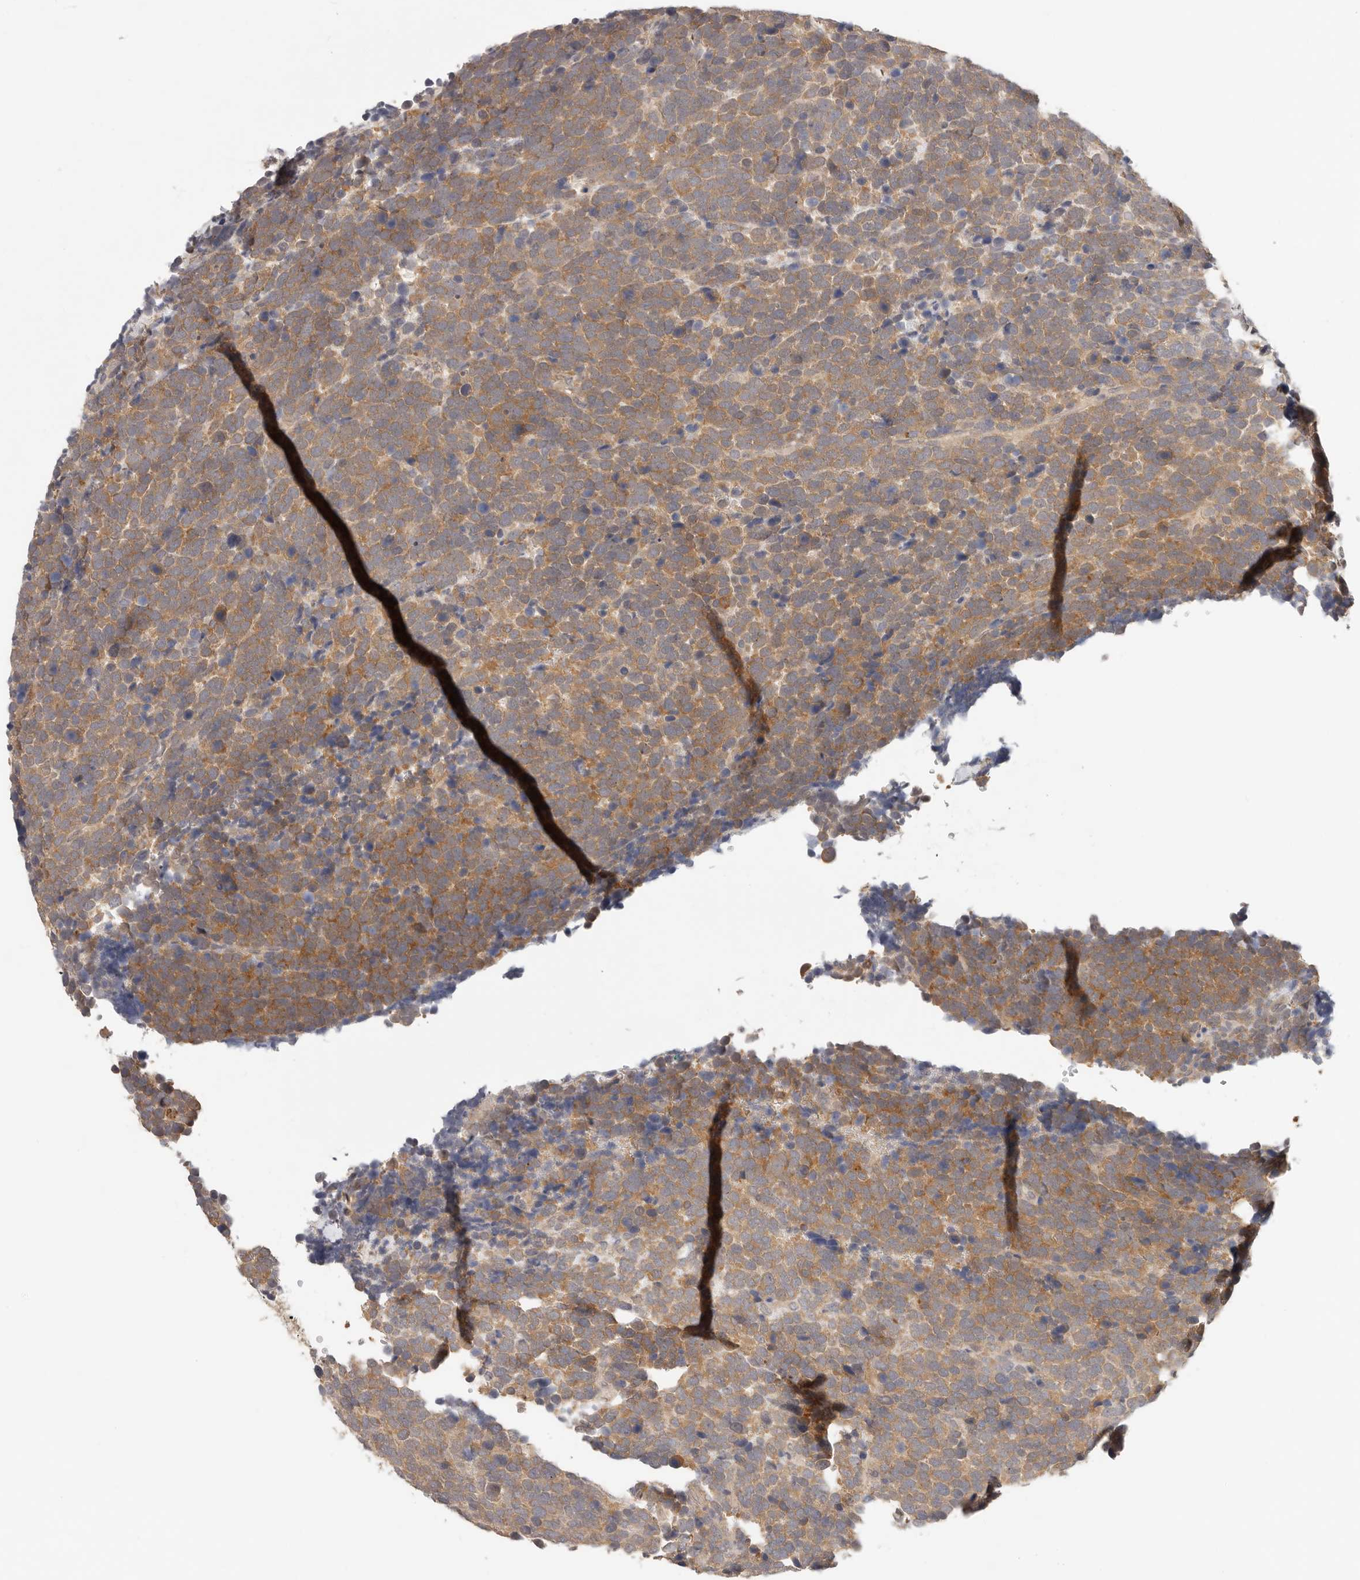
{"staining": {"intensity": "moderate", "quantity": "25%-75%", "location": "cytoplasmic/membranous"}, "tissue": "urothelial cancer", "cell_type": "Tumor cells", "image_type": "cancer", "snomed": [{"axis": "morphology", "description": "Urothelial carcinoma, High grade"}, {"axis": "topography", "description": "Urinary bladder"}], "caption": "Protein analysis of high-grade urothelial carcinoma tissue reveals moderate cytoplasmic/membranous expression in approximately 25%-75% of tumor cells.", "gene": "DTNBP1", "patient": {"sex": "female", "age": 82}}